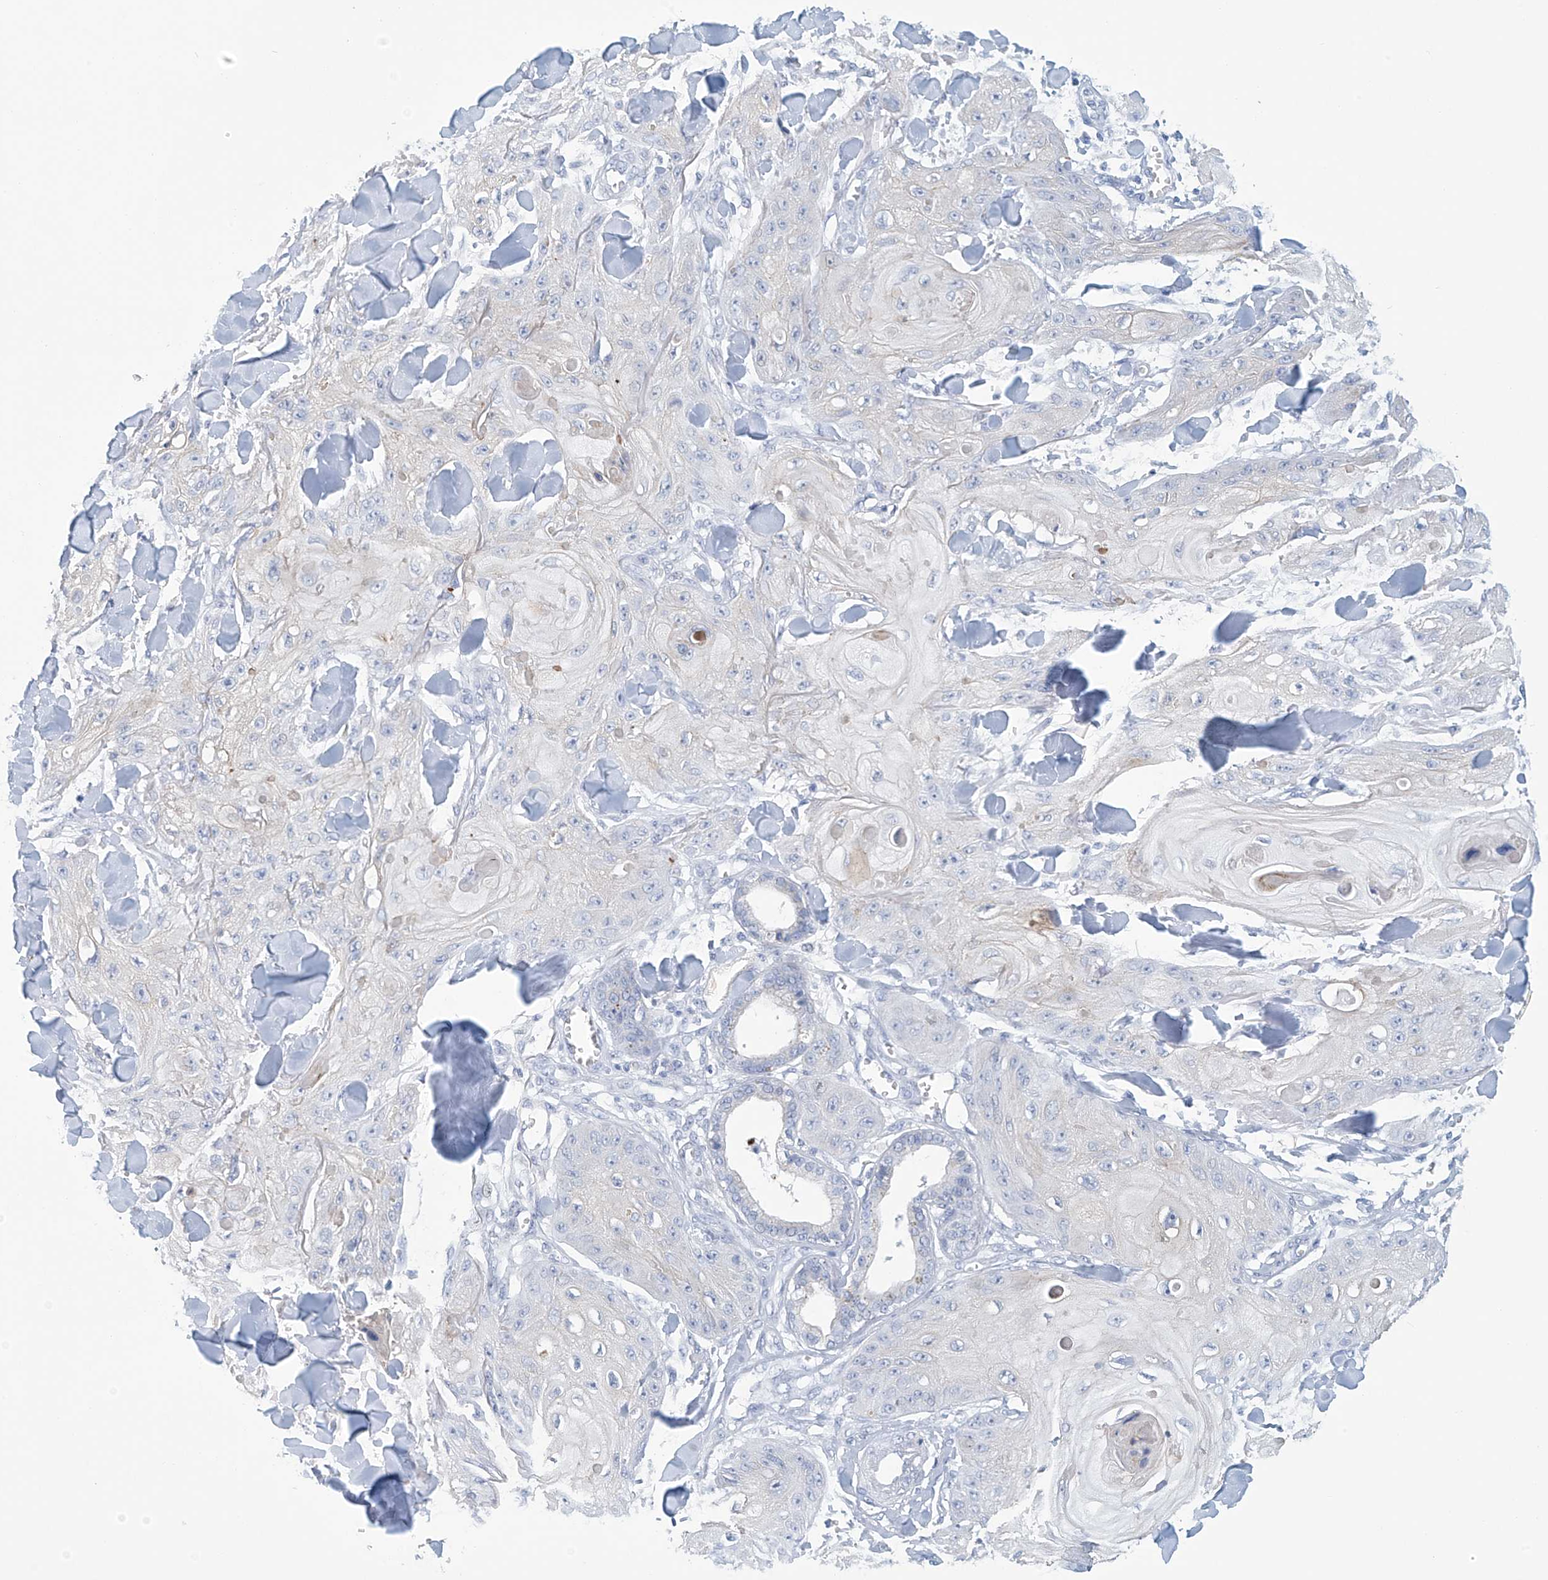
{"staining": {"intensity": "negative", "quantity": "none", "location": "none"}, "tissue": "skin cancer", "cell_type": "Tumor cells", "image_type": "cancer", "snomed": [{"axis": "morphology", "description": "Squamous cell carcinoma, NOS"}, {"axis": "topography", "description": "Skin"}], "caption": "Skin cancer was stained to show a protein in brown. There is no significant expression in tumor cells. (IHC, brightfield microscopy, high magnification).", "gene": "DSP", "patient": {"sex": "male", "age": 74}}